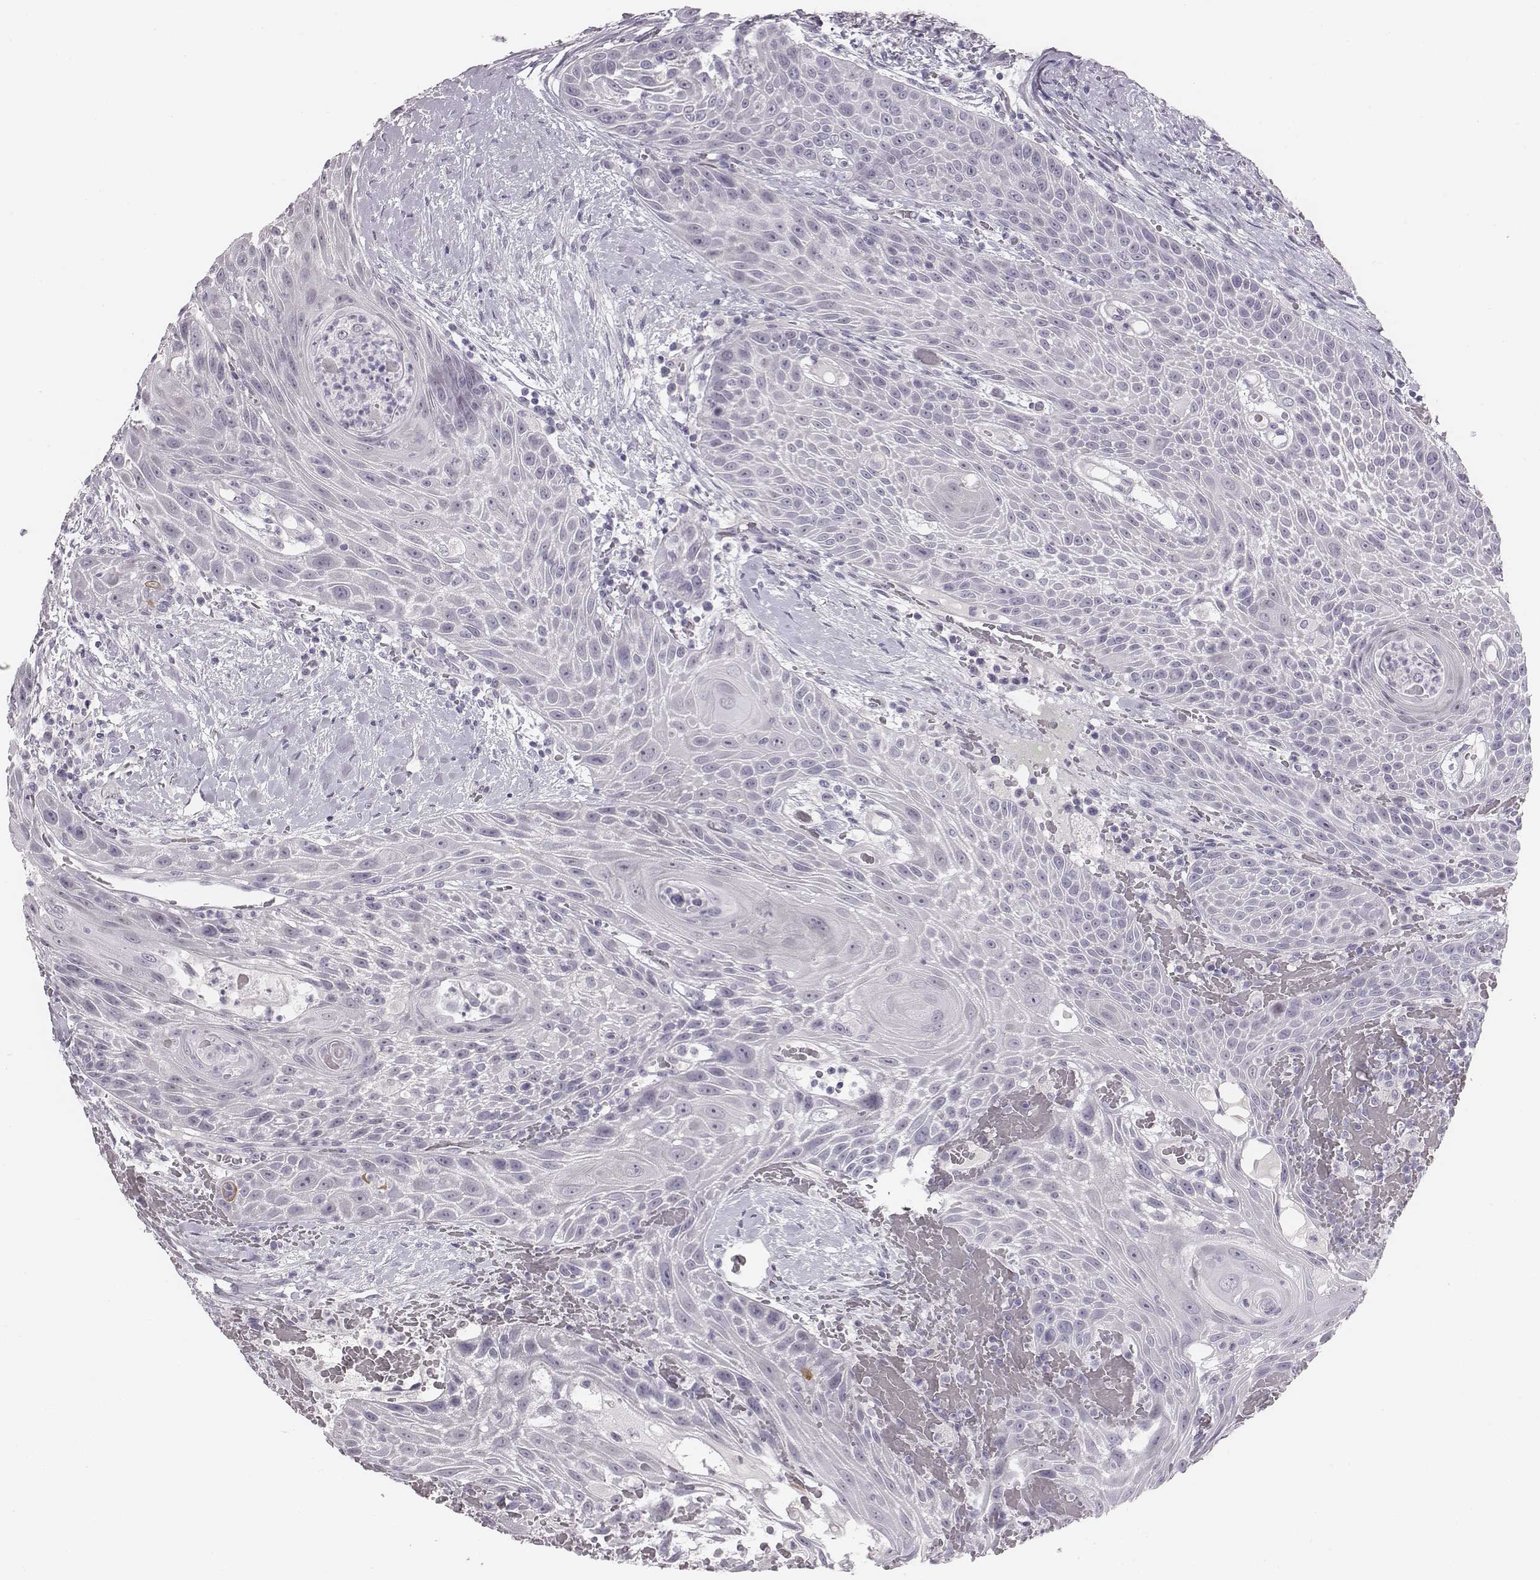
{"staining": {"intensity": "negative", "quantity": "none", "location": "none"}, "tissue": "head and neck cancer", "cell_type": "Tumor cells", "image_type": "cancer", "snomed": [{"axis": "morphology", "description": "Squamous cell carcinoma, NOS"}, {"axis": "topography", "description": "Head-Neck"}], "caption": "This is an immunohistochemistry image of human head and neck cancer (squamous cell carcinoma). There is no staining in tumor cells.", "gene": "CACNG4", "patient": {"sex": "male", "age": 69}}